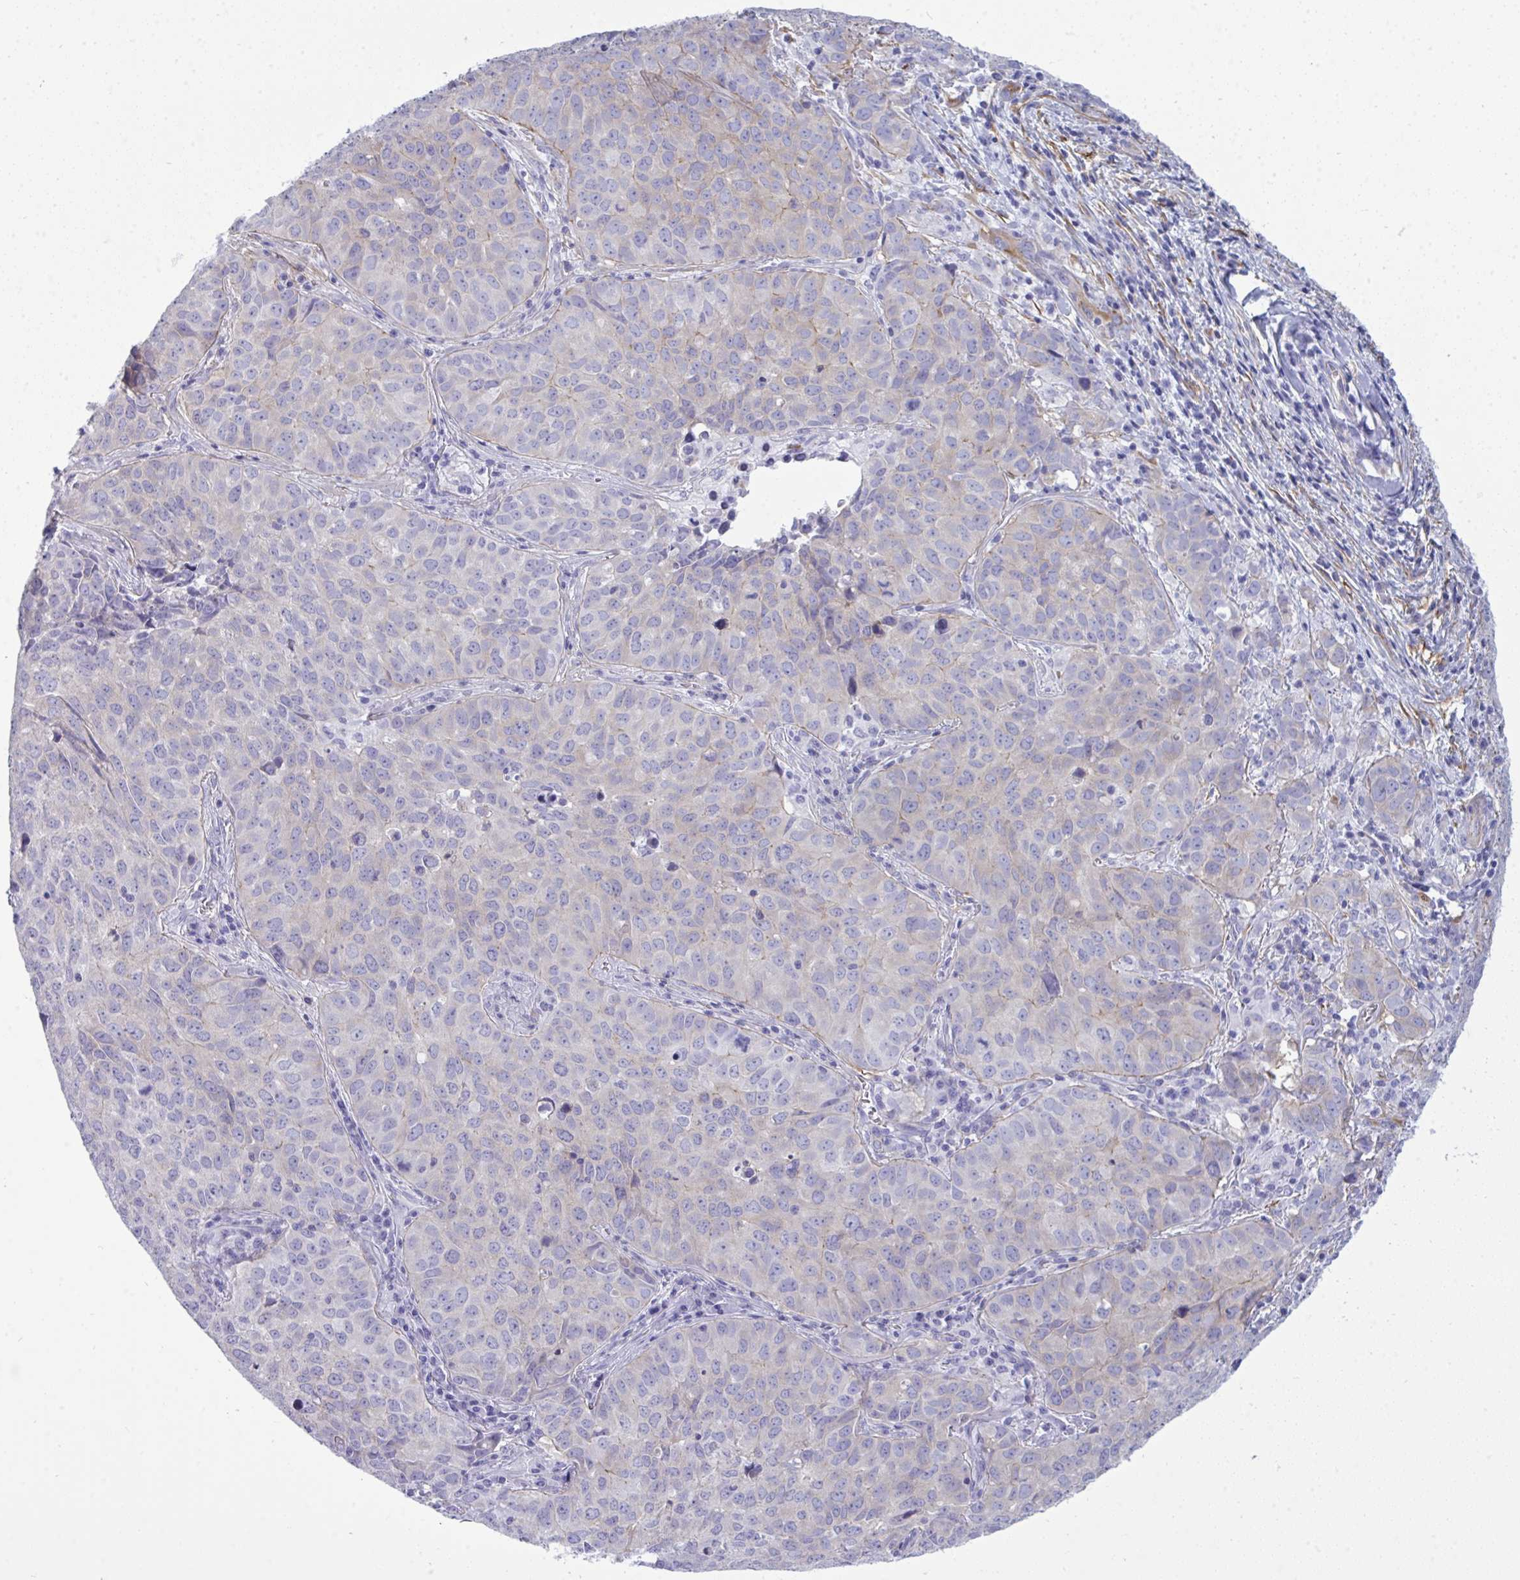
{"staining": {"intensity": "negative", "quantity": "none", "location": "none"}, "tissue": "lung cancer", "cell_type": "Tumor cells", "image_type": "cancer", "snomed": [{"axis": "morphology", "description": "Adenocarcinoma, NOS"}, {"axis": "topography", "description": "Lung"}], "caption": "Immunohistochemistry photomicrograph of neoplastic tissue: human adenocarcinoma (lung) stained with DAB reveals no significant protein staining in tumor cells. Nuclei are stained in blue.", "gene": "MYH10", "patient": {"sex": "female", "age": 50}}